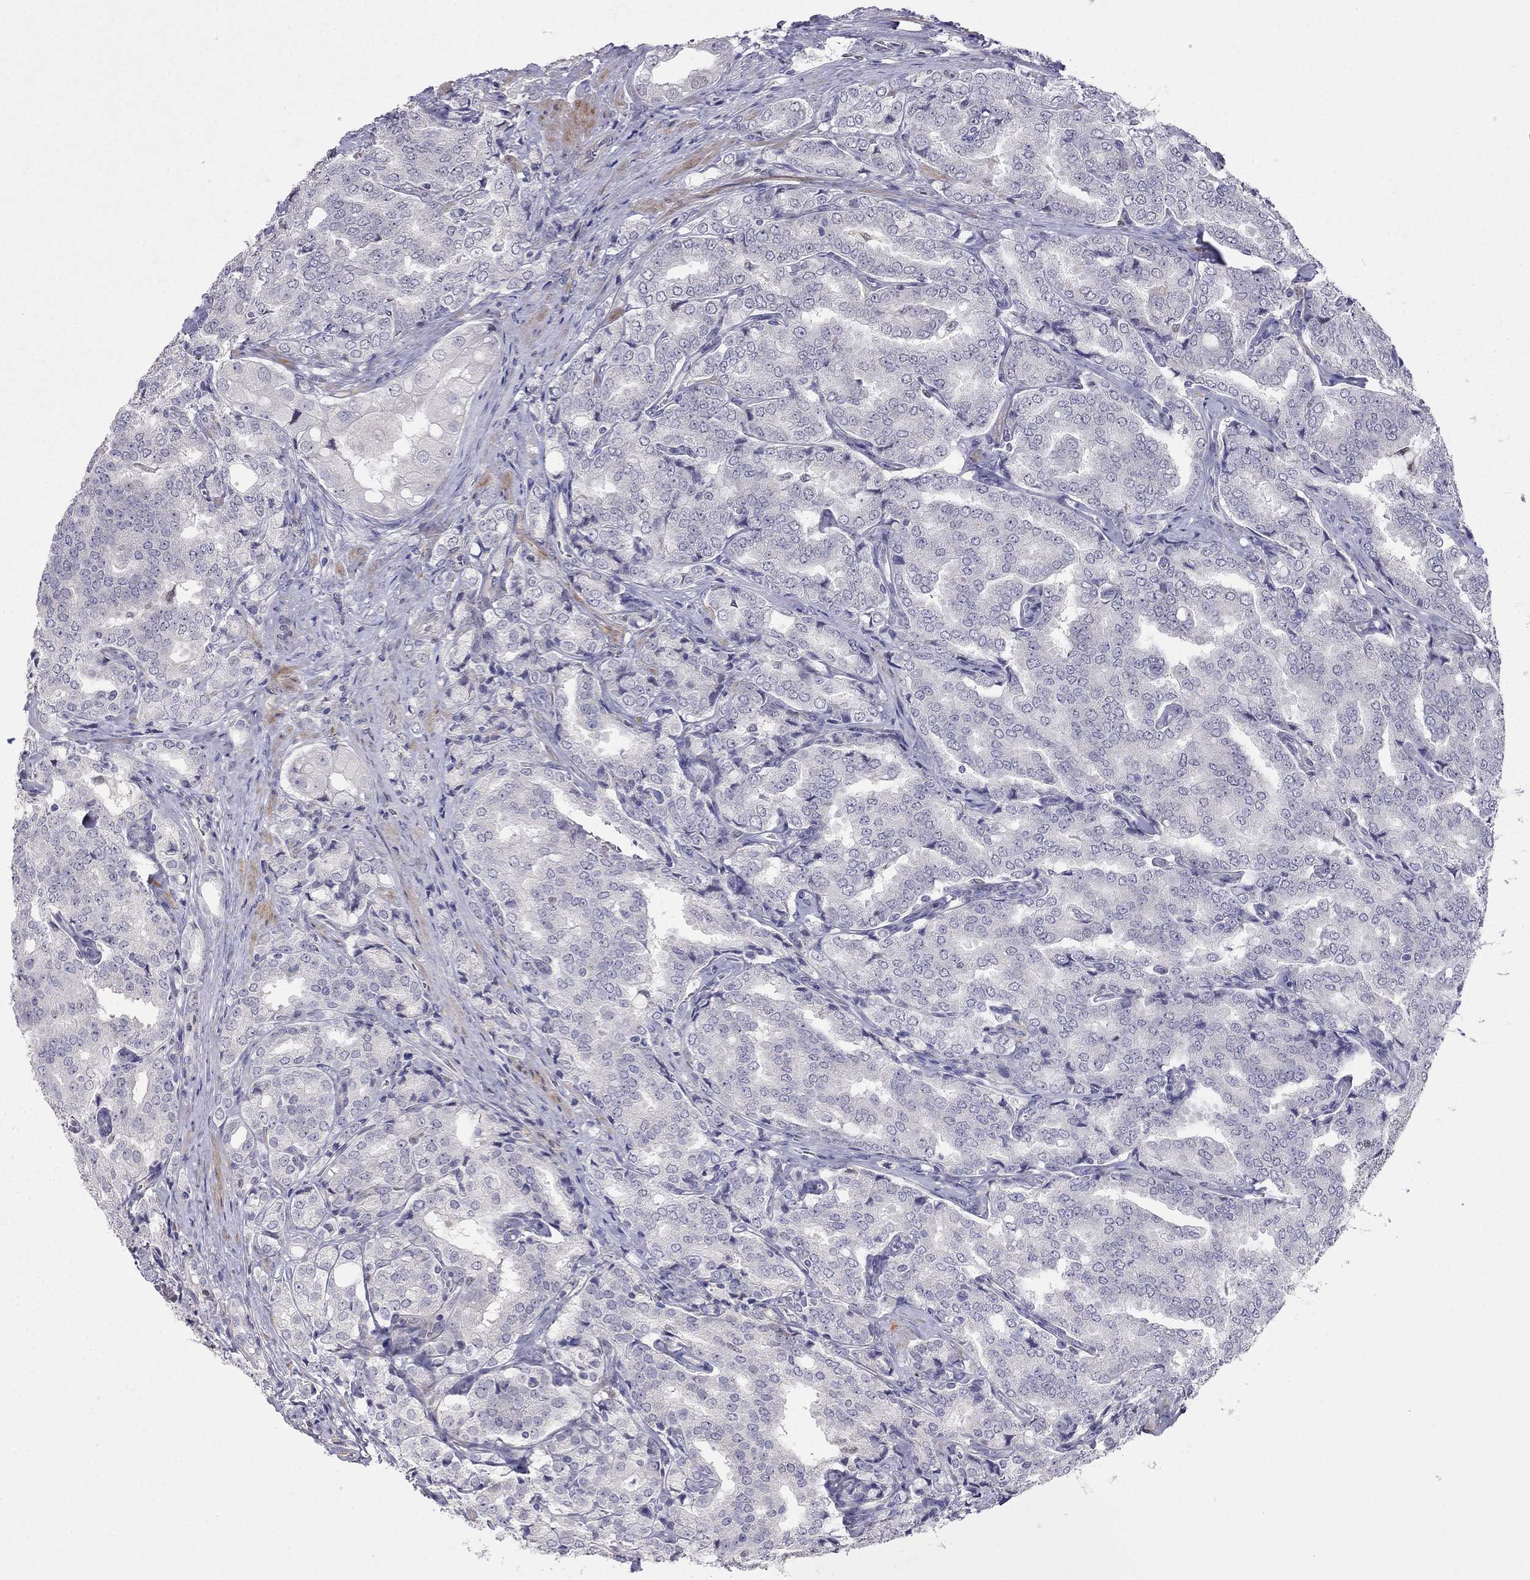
{"staining": {"intensity": "negative", "quantity": "none", "location": "none"}, "tissue": "prostate cancer", "cell_type": "Tumor cells", "image_type": "cancer", "snomed": [{"axis": "morphology", "description": "Adenocarcinoma, NOS"}, {"axis": "topography", "description": "Prostate"}], "caption": "IHC image of neoplastic tissue: prostate cancer (adenocarcinoma) stained with DAB reveals no significant protein expression in tumor cells. (Immunohistochemistry (ihc), brightfield microscopy, high magnification).", "gene": "LRRC39", "patient": {"sex": "male", "age": 65}}